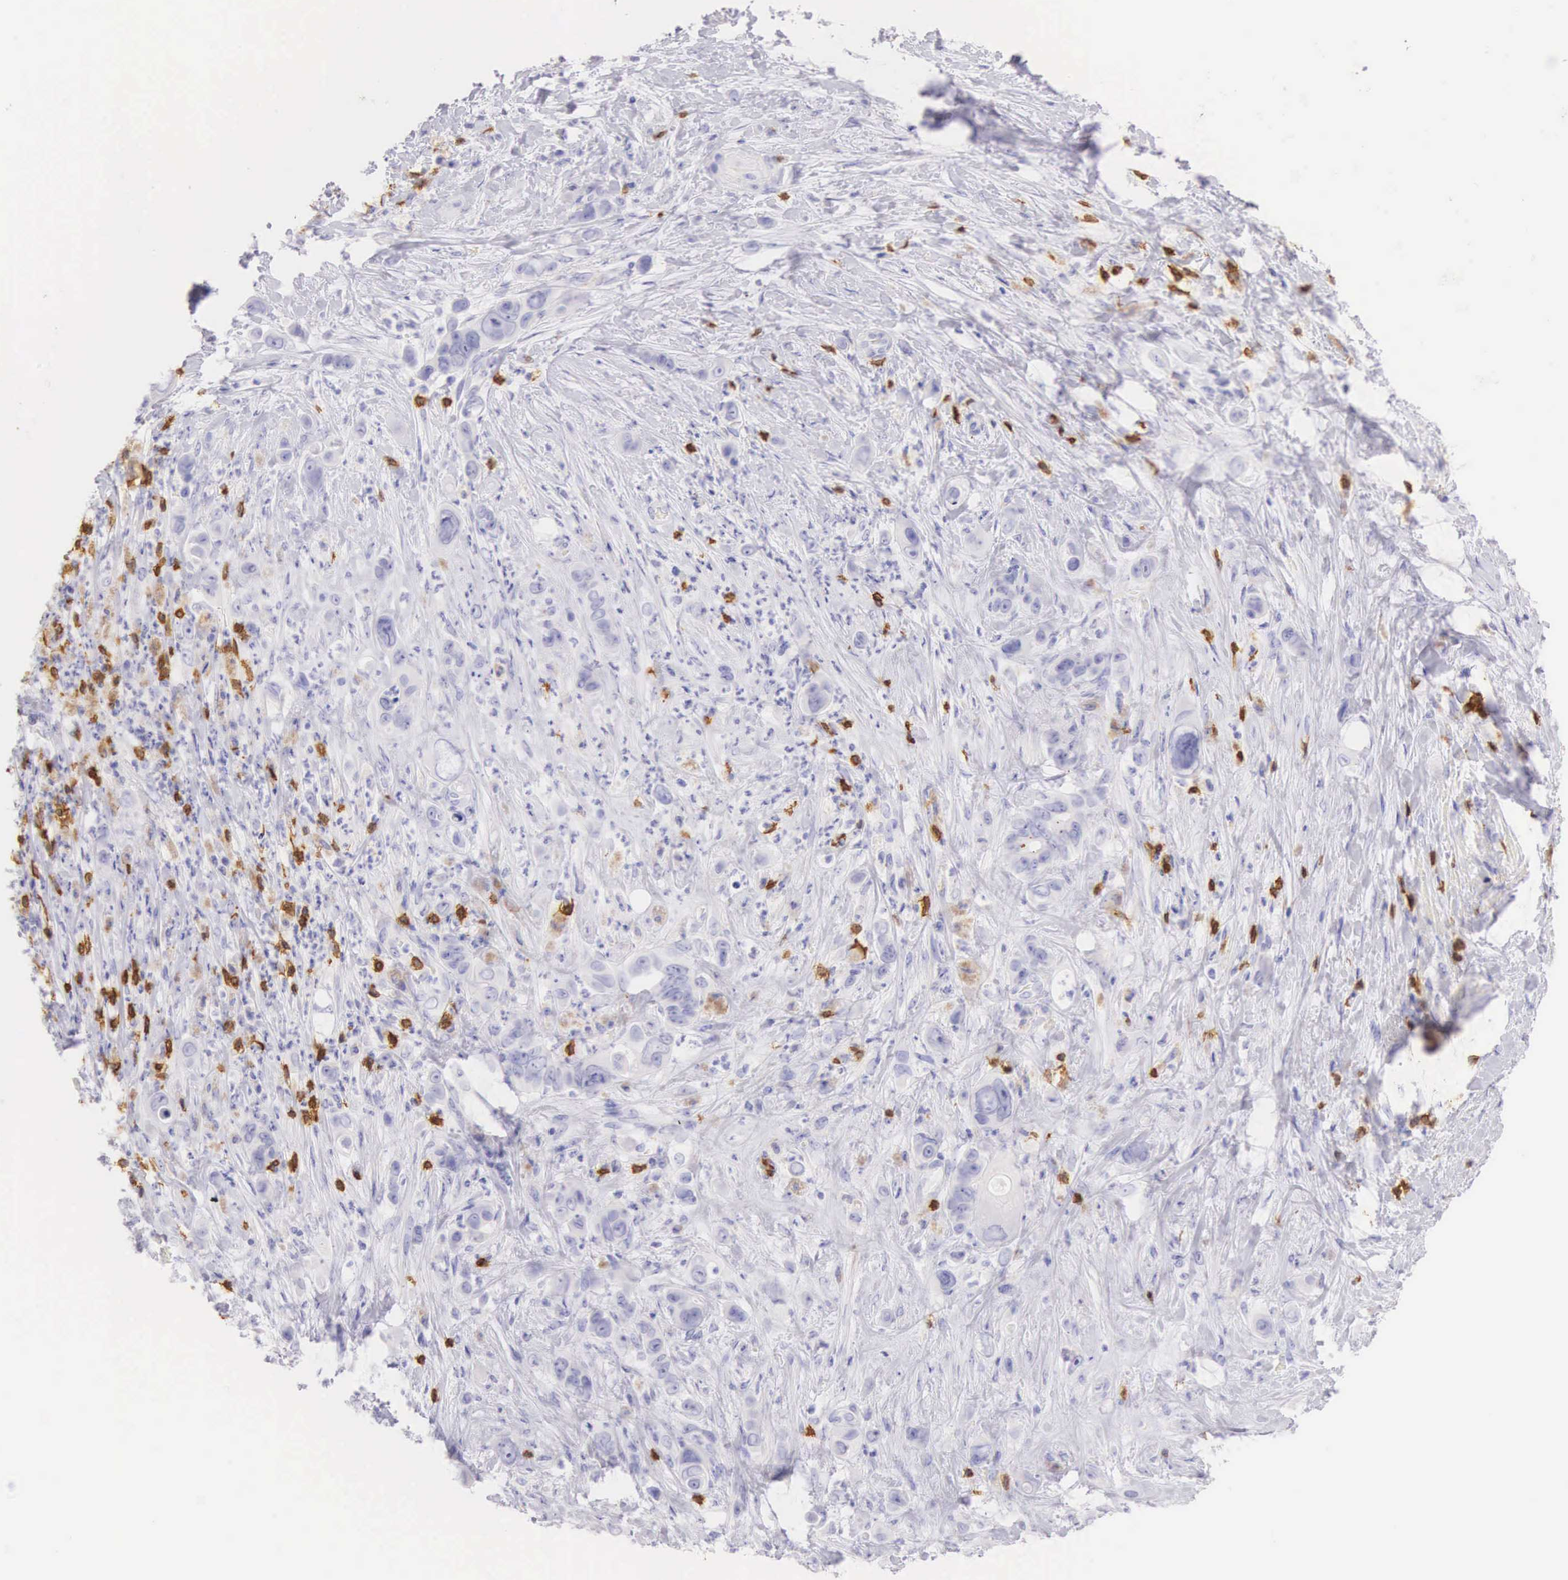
{"staining": {"intensity": "negative", "quantity": "none", "location": "none"}, "tissue": "liver cancer", "cell_type": "Tumor cells", "image_type": "cancer", "snomed": [{"axis": "morphology", "description": "Cholangiocarcinoma"}, {"axis": "topography", "description": "Liver"}], "caption": "Immunohistochemistry micrograph of neoplastic tissue: liver cancer (cholangiocarcinoma) stained with DAB displays no significant protein expression in tumor cells.", "gene": "CD3E", "patient": {"sex": "female", "age": 79}}